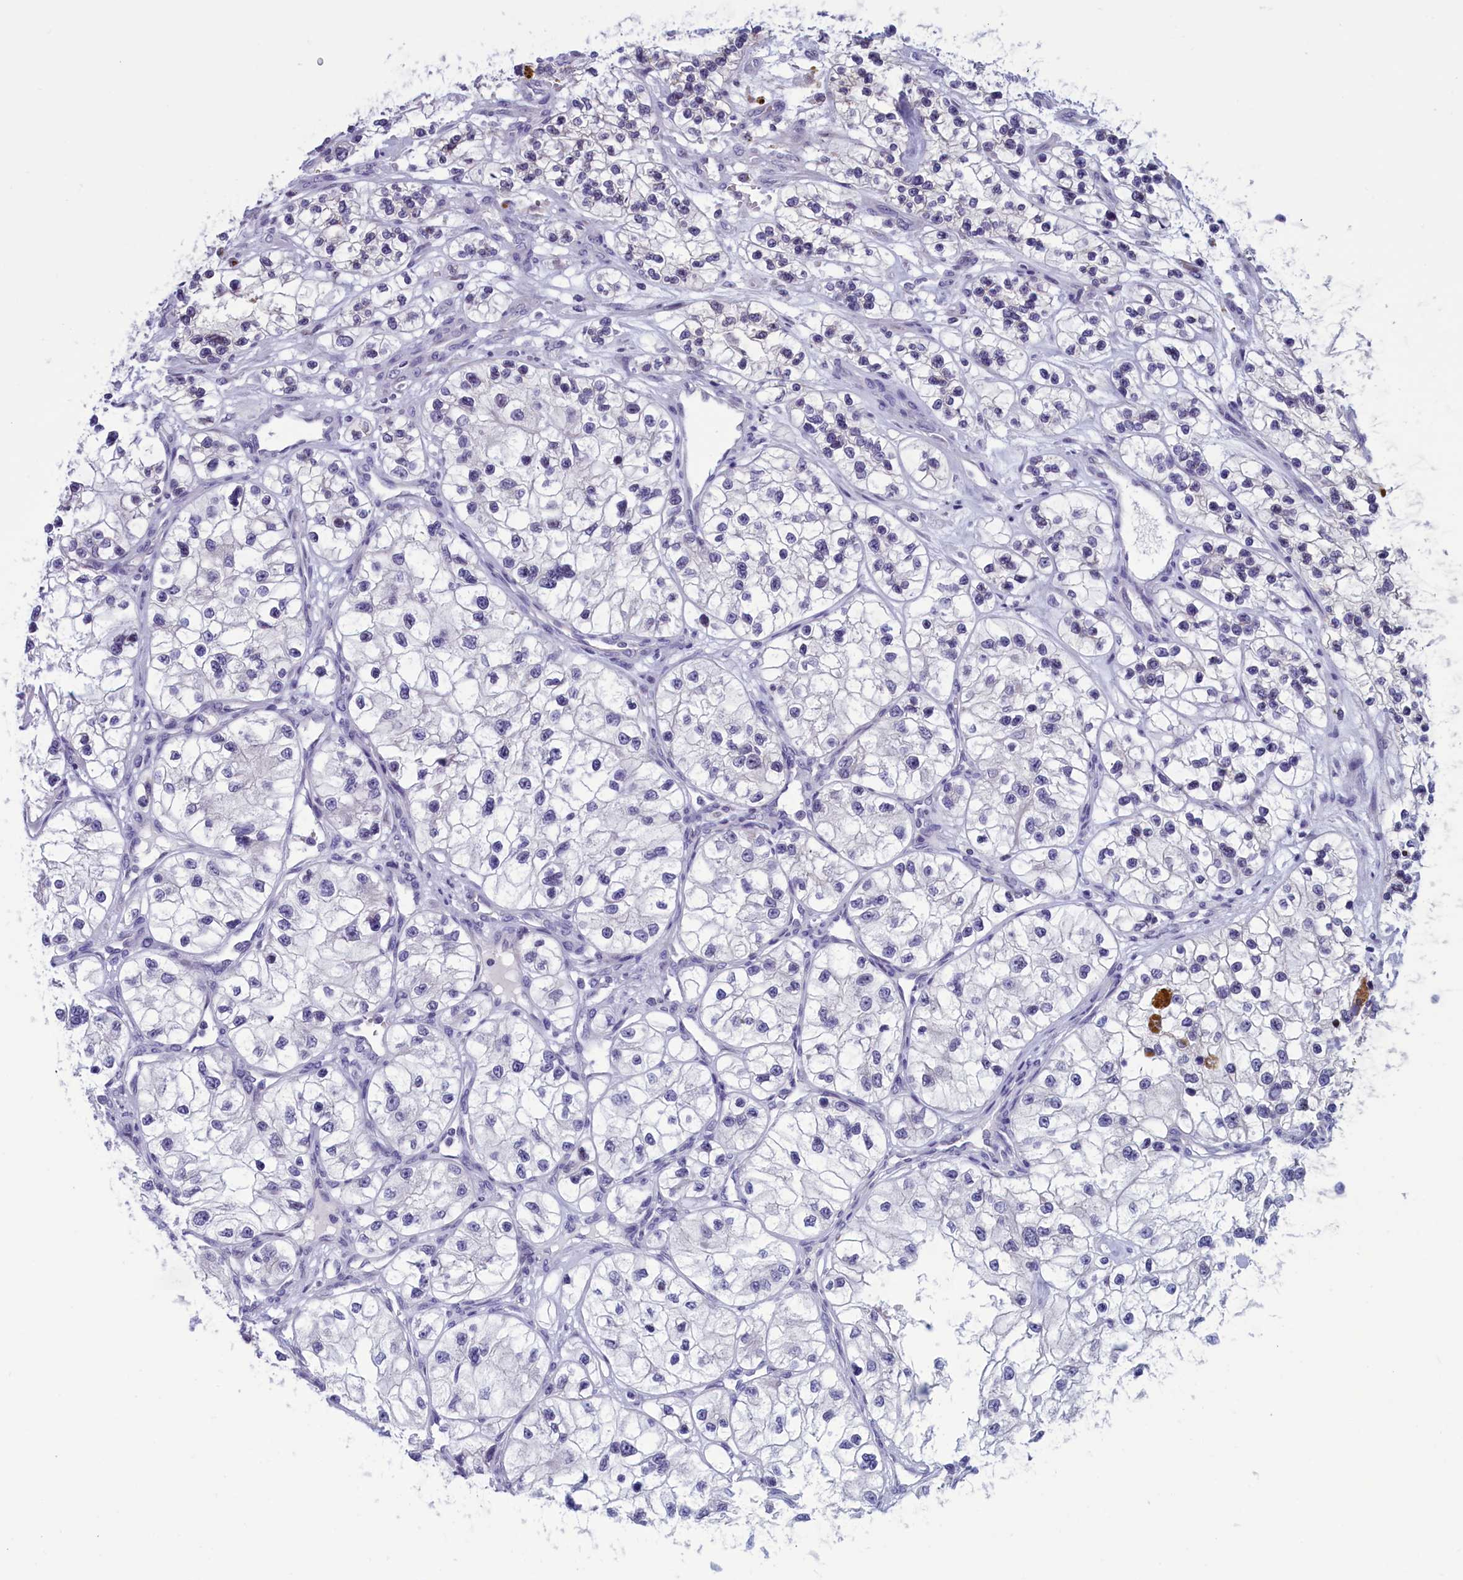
{"staining": {"intensity": "negative", "quantity": "none", "location": "none"}, "tissue": "renal cancer", "cell_type": "Tumor cells", "image_type": "cancer", "snomed": [{"axis": "morphology", "description": "Adenocarcinoma, NOS"}, {"axis": "topography", "description": "Kidney"}], "caption": "Immunohistochemistry photomicrograph of adenocarcinoma (renal) stained for a protein (brown), which displays no staining in tumor cells.", "gene": "PARS2", "patient": {"sex": "female", "age": 57}}